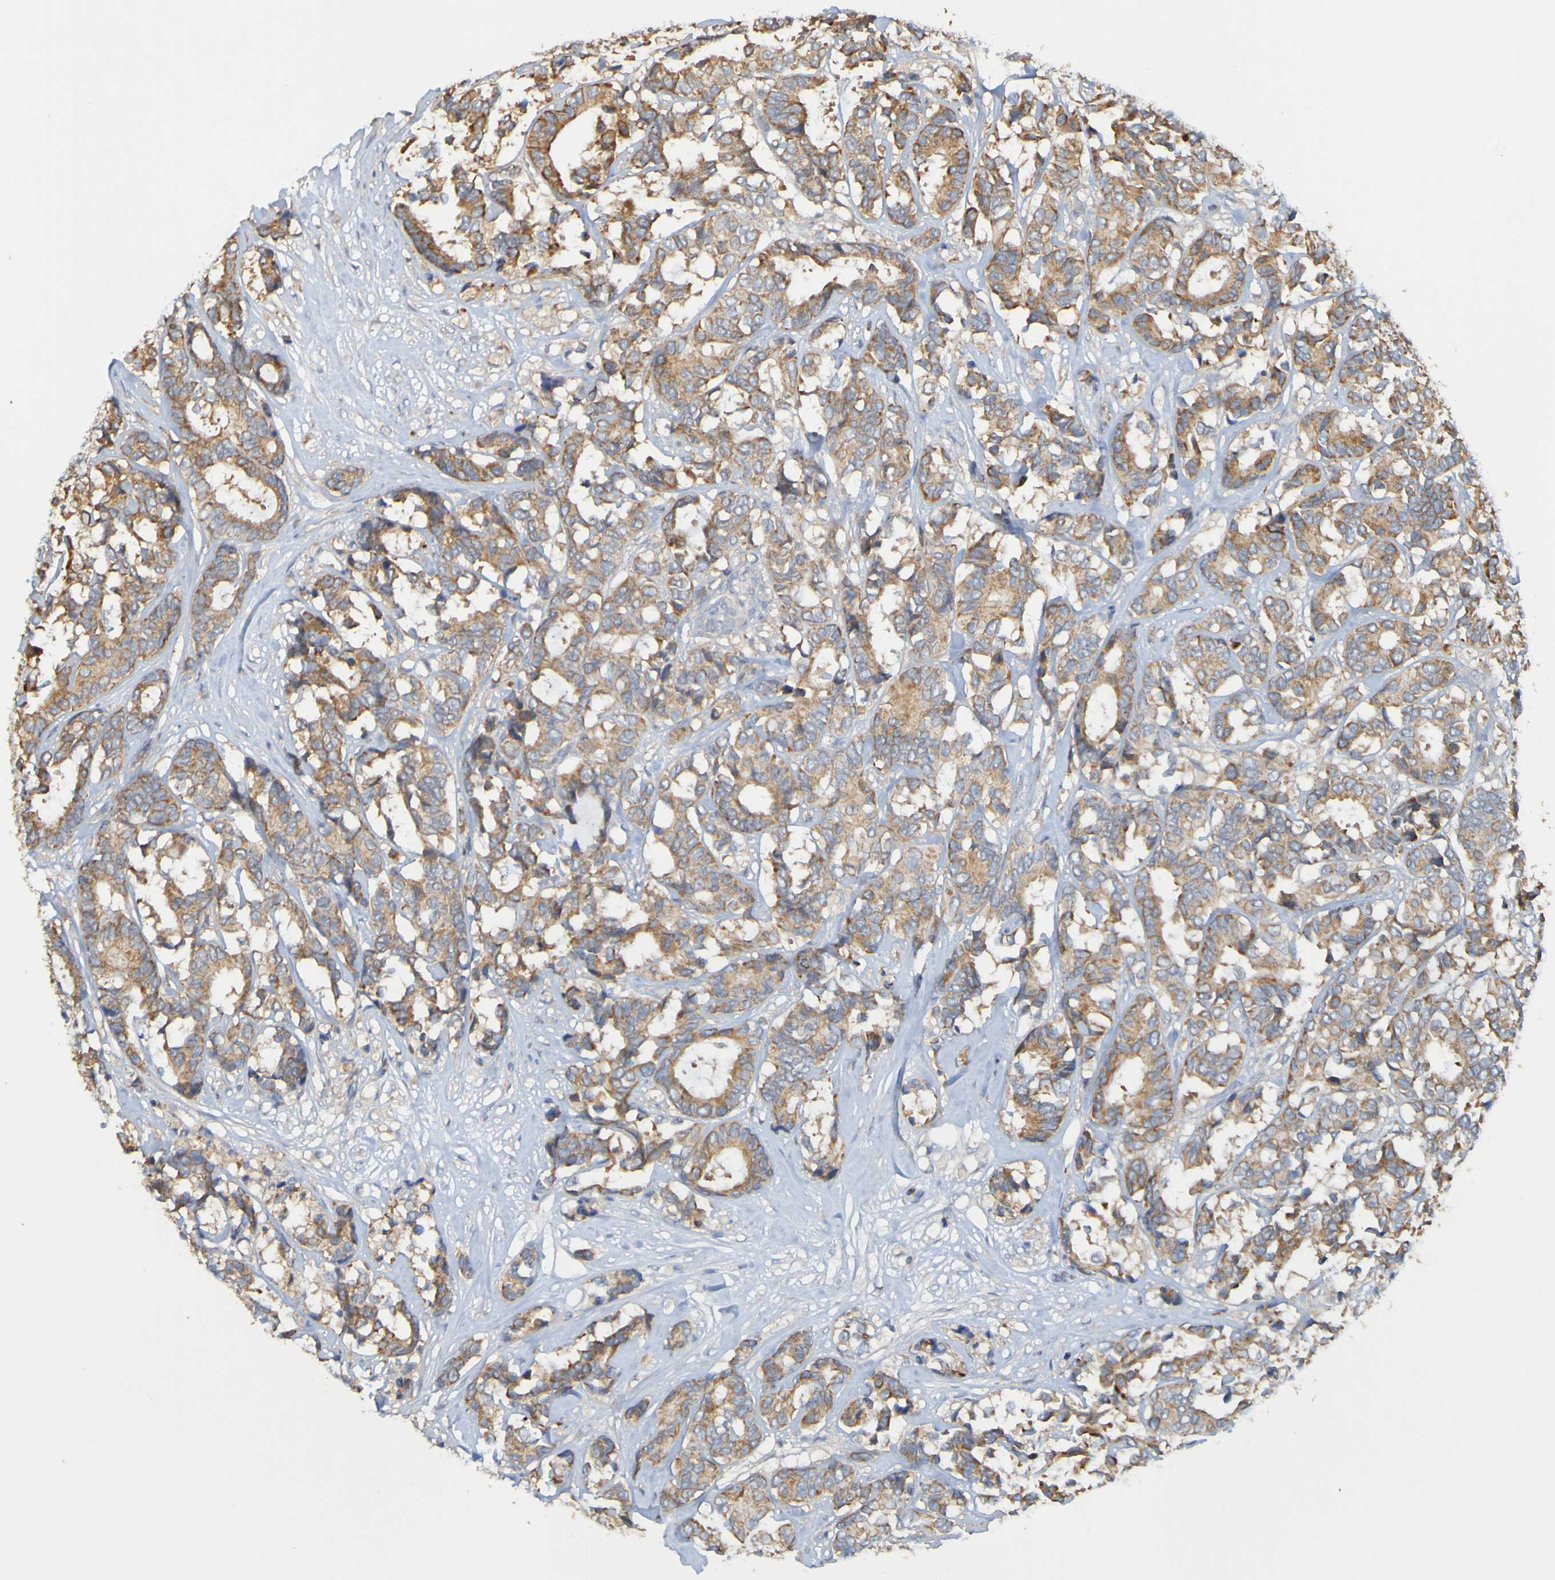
{"staining": {"intensity": "moderate", "quantity": ">75%", "location": "cytoplasmic/membranous"}, "tissue": "breast cancer", "cell_type": "Tumor cells", "image_type": "cancer", "snomed": [{"axis": "morphology", "description": "Duct carcinoma"}, {"axis": "topography", "description": "Breast"}], "caption": "A brown stain shows moderate cytoplasmic/membranous expression of a protein in intraductal carcinoma (breast) tumor cells.", "gene": "NAV2", "patient": {"sex": "female", "age": 87}}